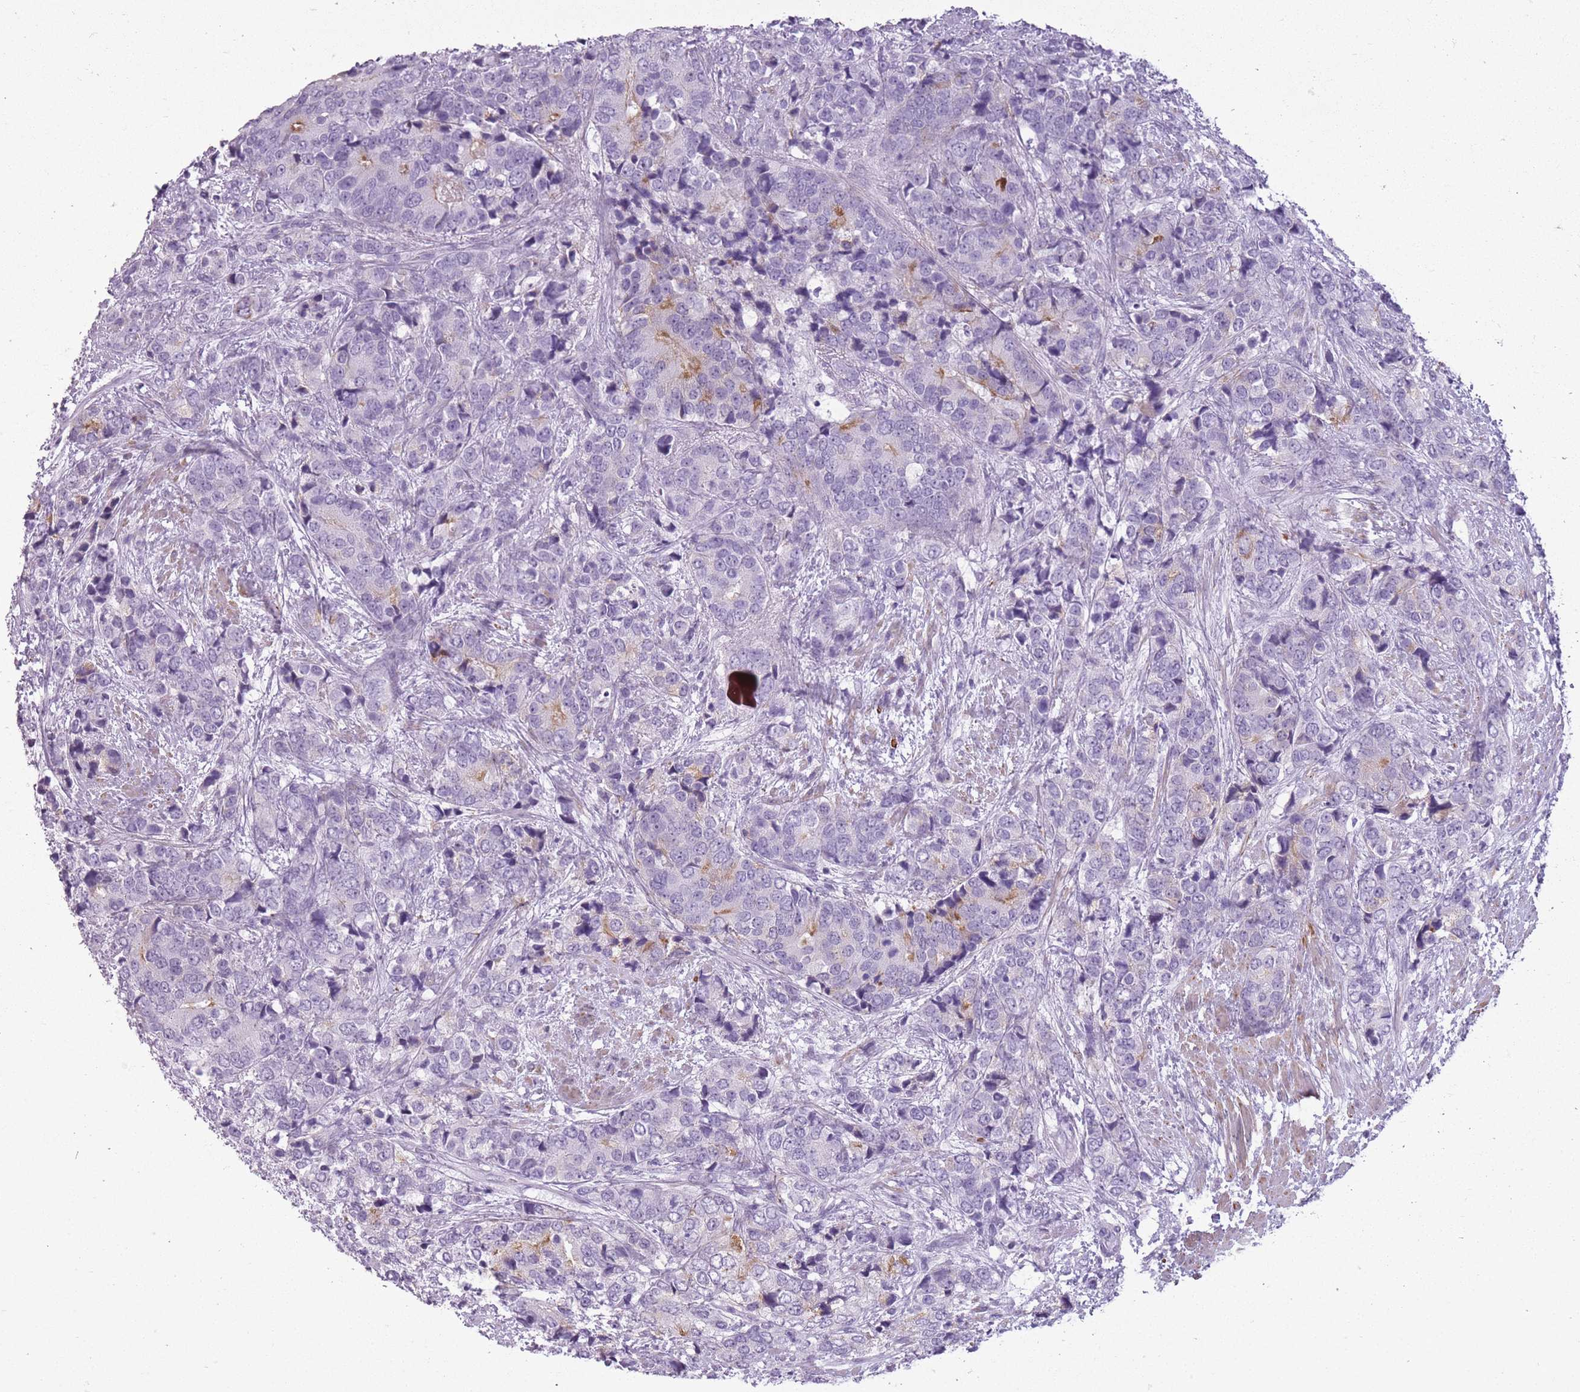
{"staining": {"intensity": "moderate", "quantity": "<25%", "location": "cytoplasmic/membranous"}, "tissue": "prostate cancer", "cell_type": "Tumor cells", "image_type": "cancer", "snomed": [{"axis": "morphology", "description": "Adenocarcinoma, High grade"}, {"axis": "topography", "description": "Prostate"}], "caption": "Immunohistochemical staining of high-grade adenocarcinoma (prostate) reveals low levels of moderate cytoplasmic/membranous positivity in about <25% of tumor cells.", "gene": "GOLGA6D", "patient": {"sex": "male", "age": 62}}